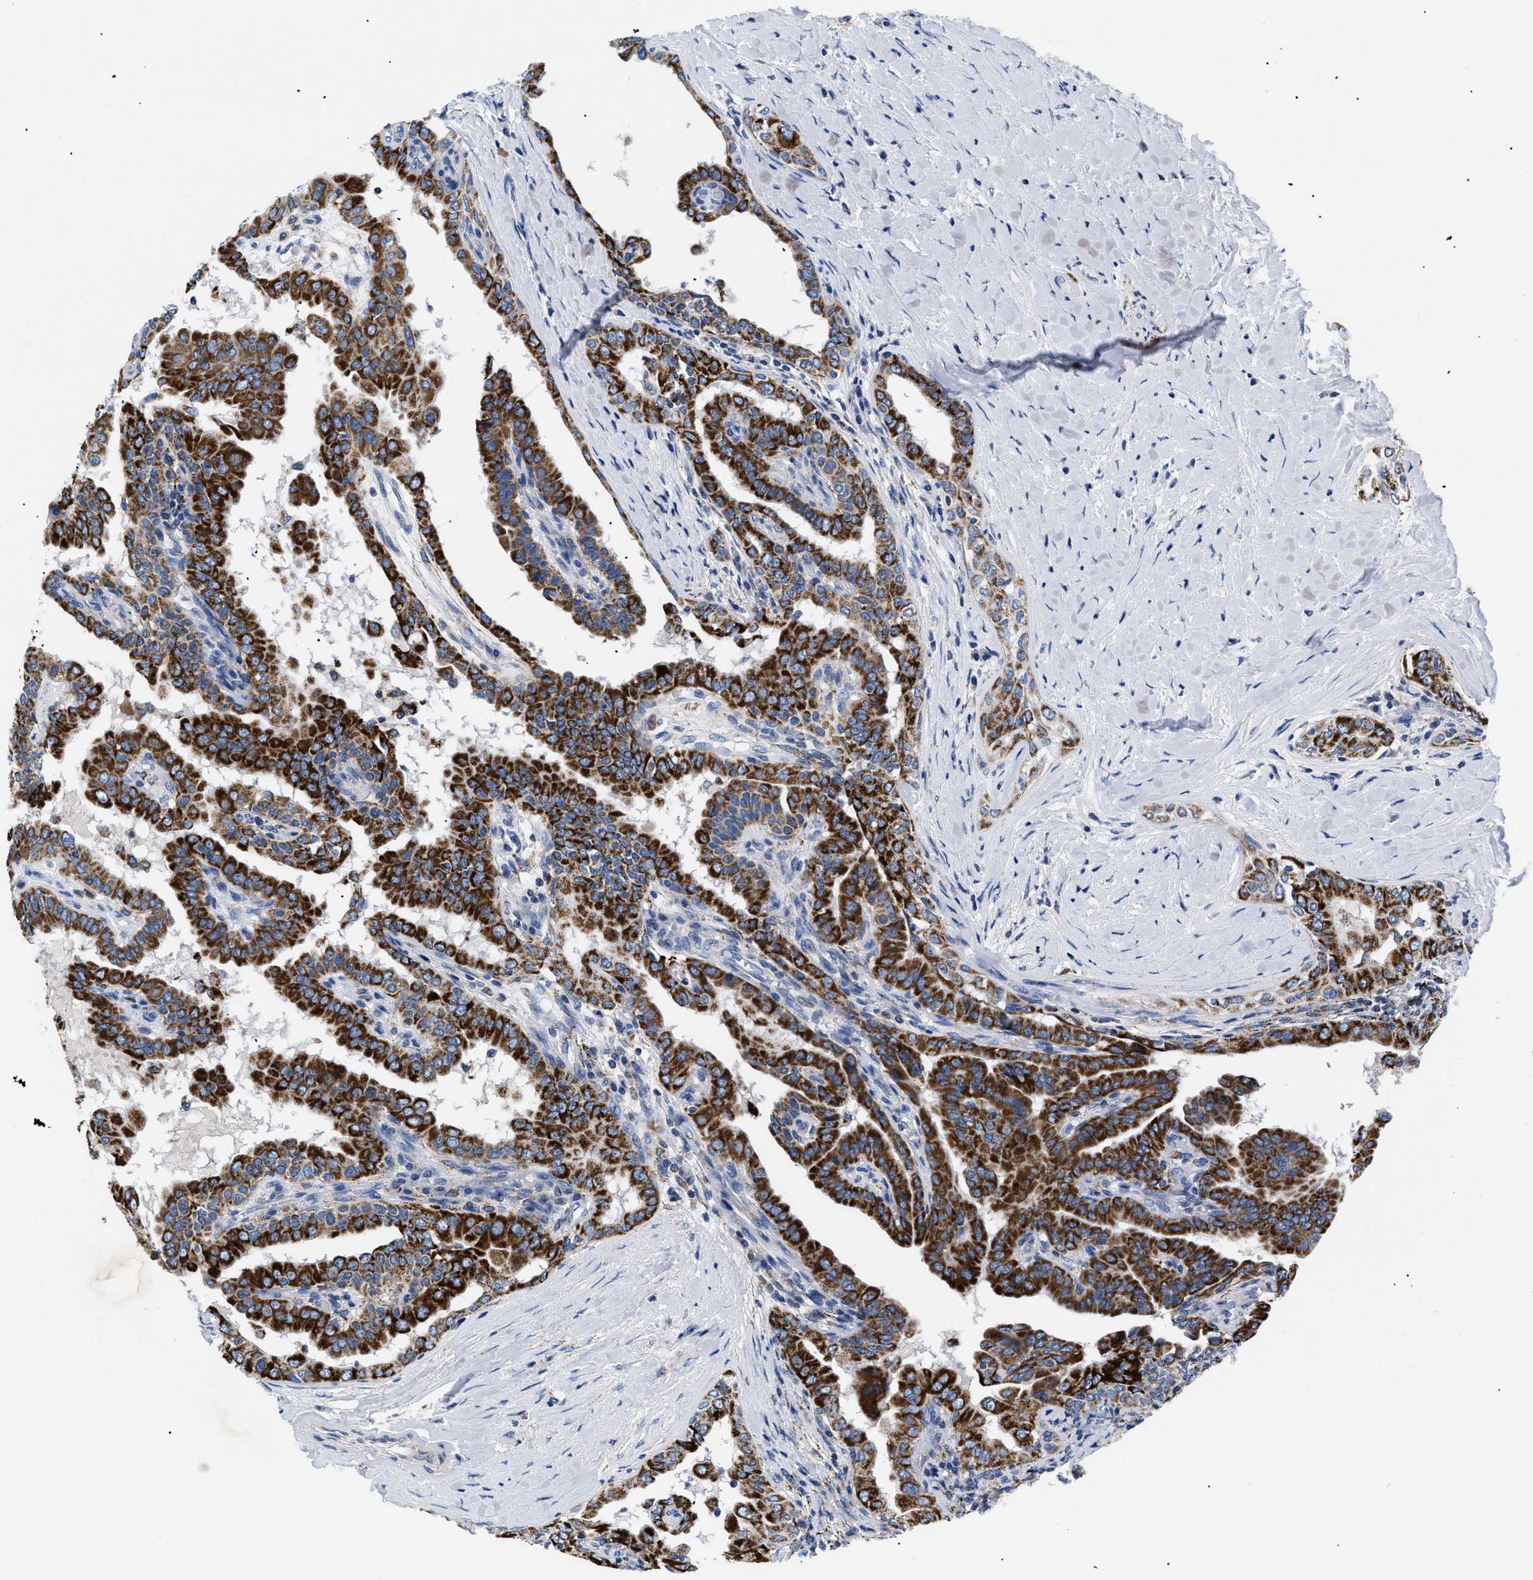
{"staining": {"intensity": "strong", "quantity": ">75%", "location": "cytoplasmic/membranous"}, "tissue": "thyroid cancer", "cell_type": "Tumor cells", "image_type": "cancer", "snomed": [{"axis": "morphology", "description": "Papillary adenocarcinoma, NOS"}, {"axis": "topography", "description": "Thyroid gland"}], "caption": "This photomicrograph exhibits IHC staining of human papillary adenocarcinoma (thyroid), with high strong cytoplasmic/membranous positivity in approximately >75% of tumor cells.", "gene": "GPR149", "patient": {"sex": "male", "age": 33}}